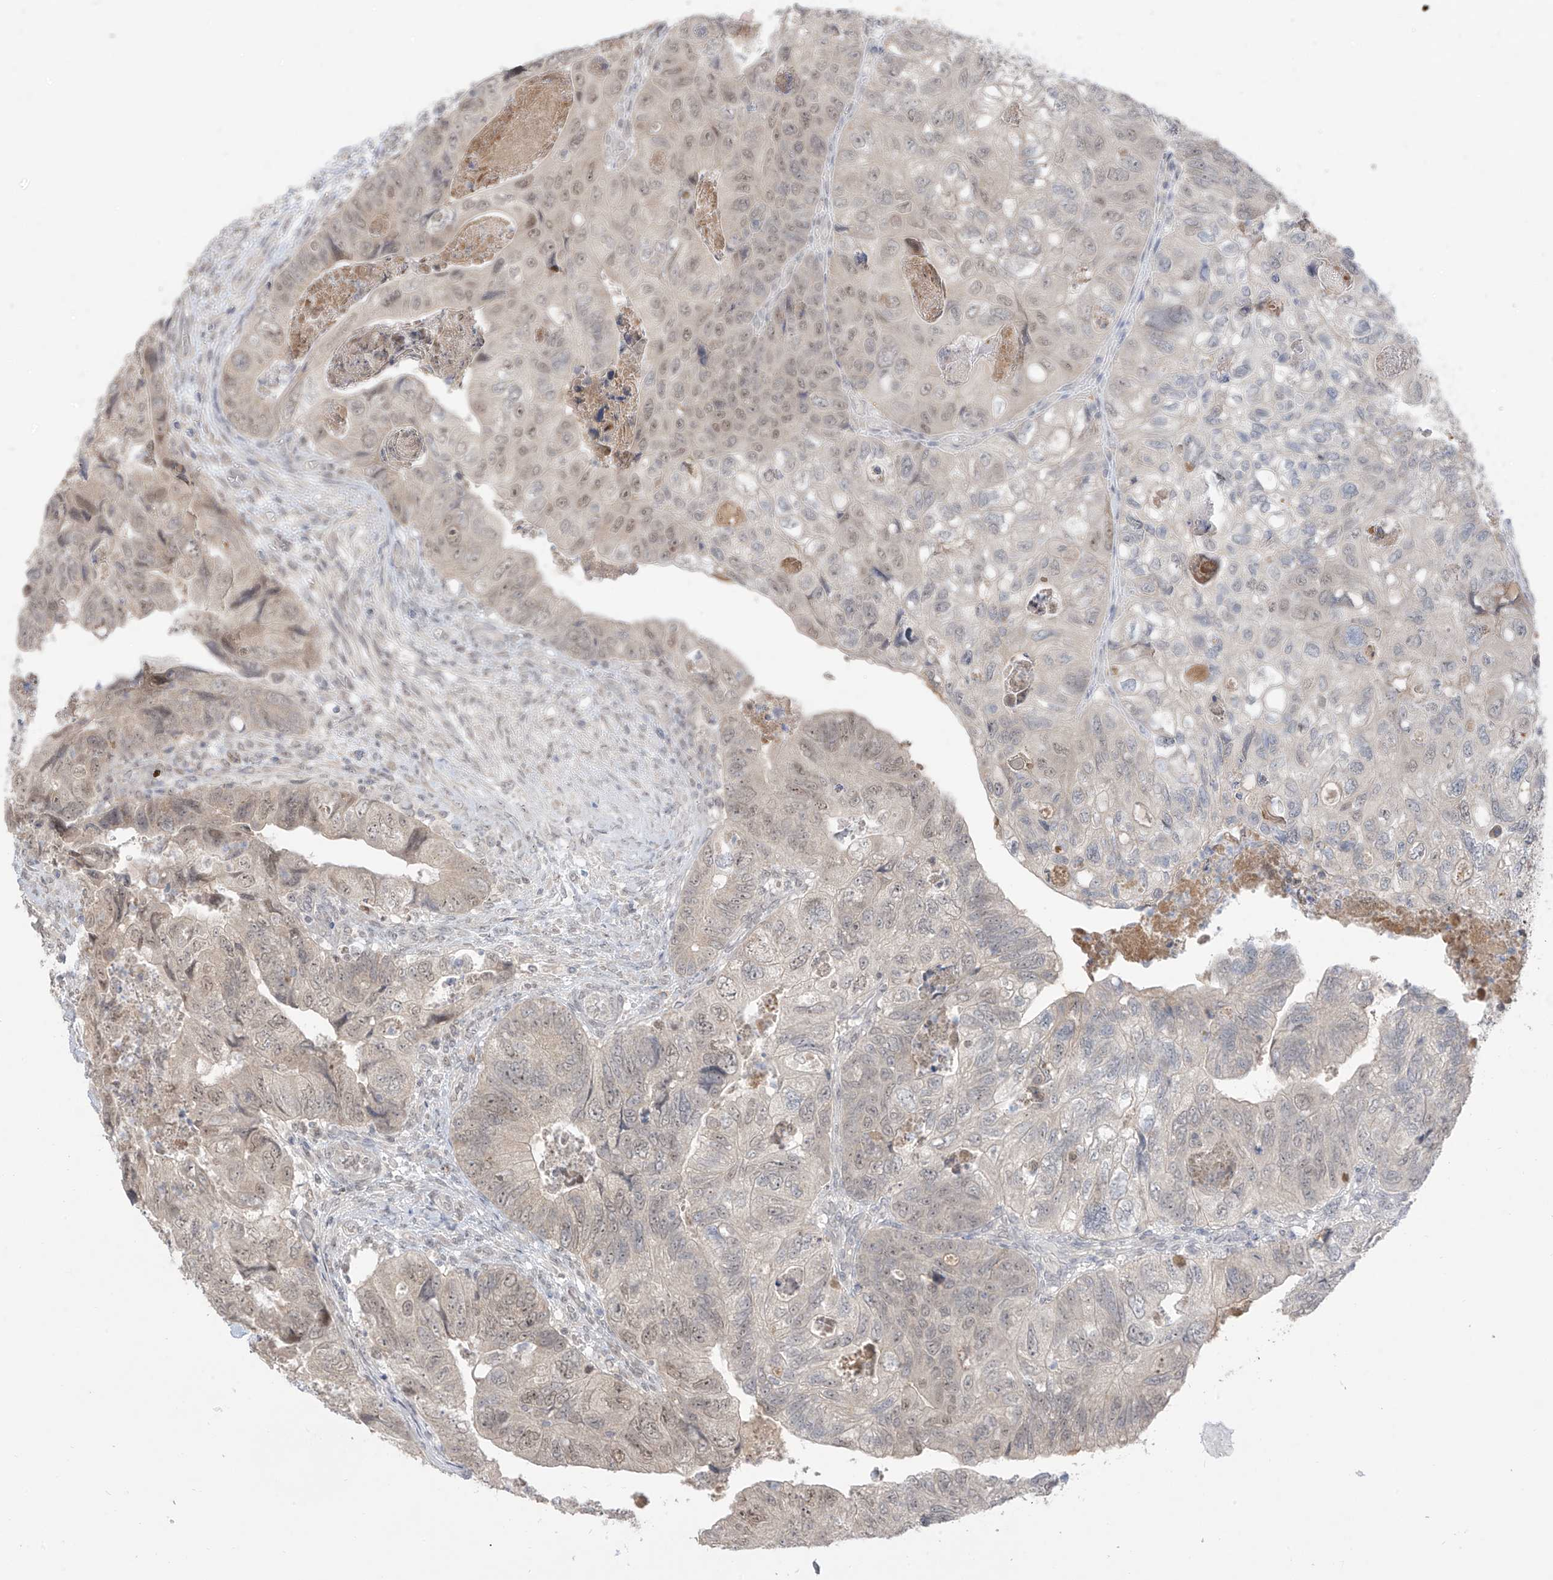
{"staining": {"intensity": "weak", "quantity": "25%-75%", "location": "nuclear"}, "tissue": "colorectal cancer", "cell_type": "Tumor cells", "image_type": "cancer", "snomed": [{"axis": "morphology", "description": "Adenocarcinoma, NOS"}, {"axis": "topography", "description": "Rectum"}], "caption": "Protein expression analysis of adenocarcinoma (colorectal) demonstrates weak nuclear staining in about 25%-75% of tumor cells. (brown staining indicates protein expression, while blue staining denotes nuclei).", "gene": "OGT", "patient": {"sex": "male", "age": 63}}